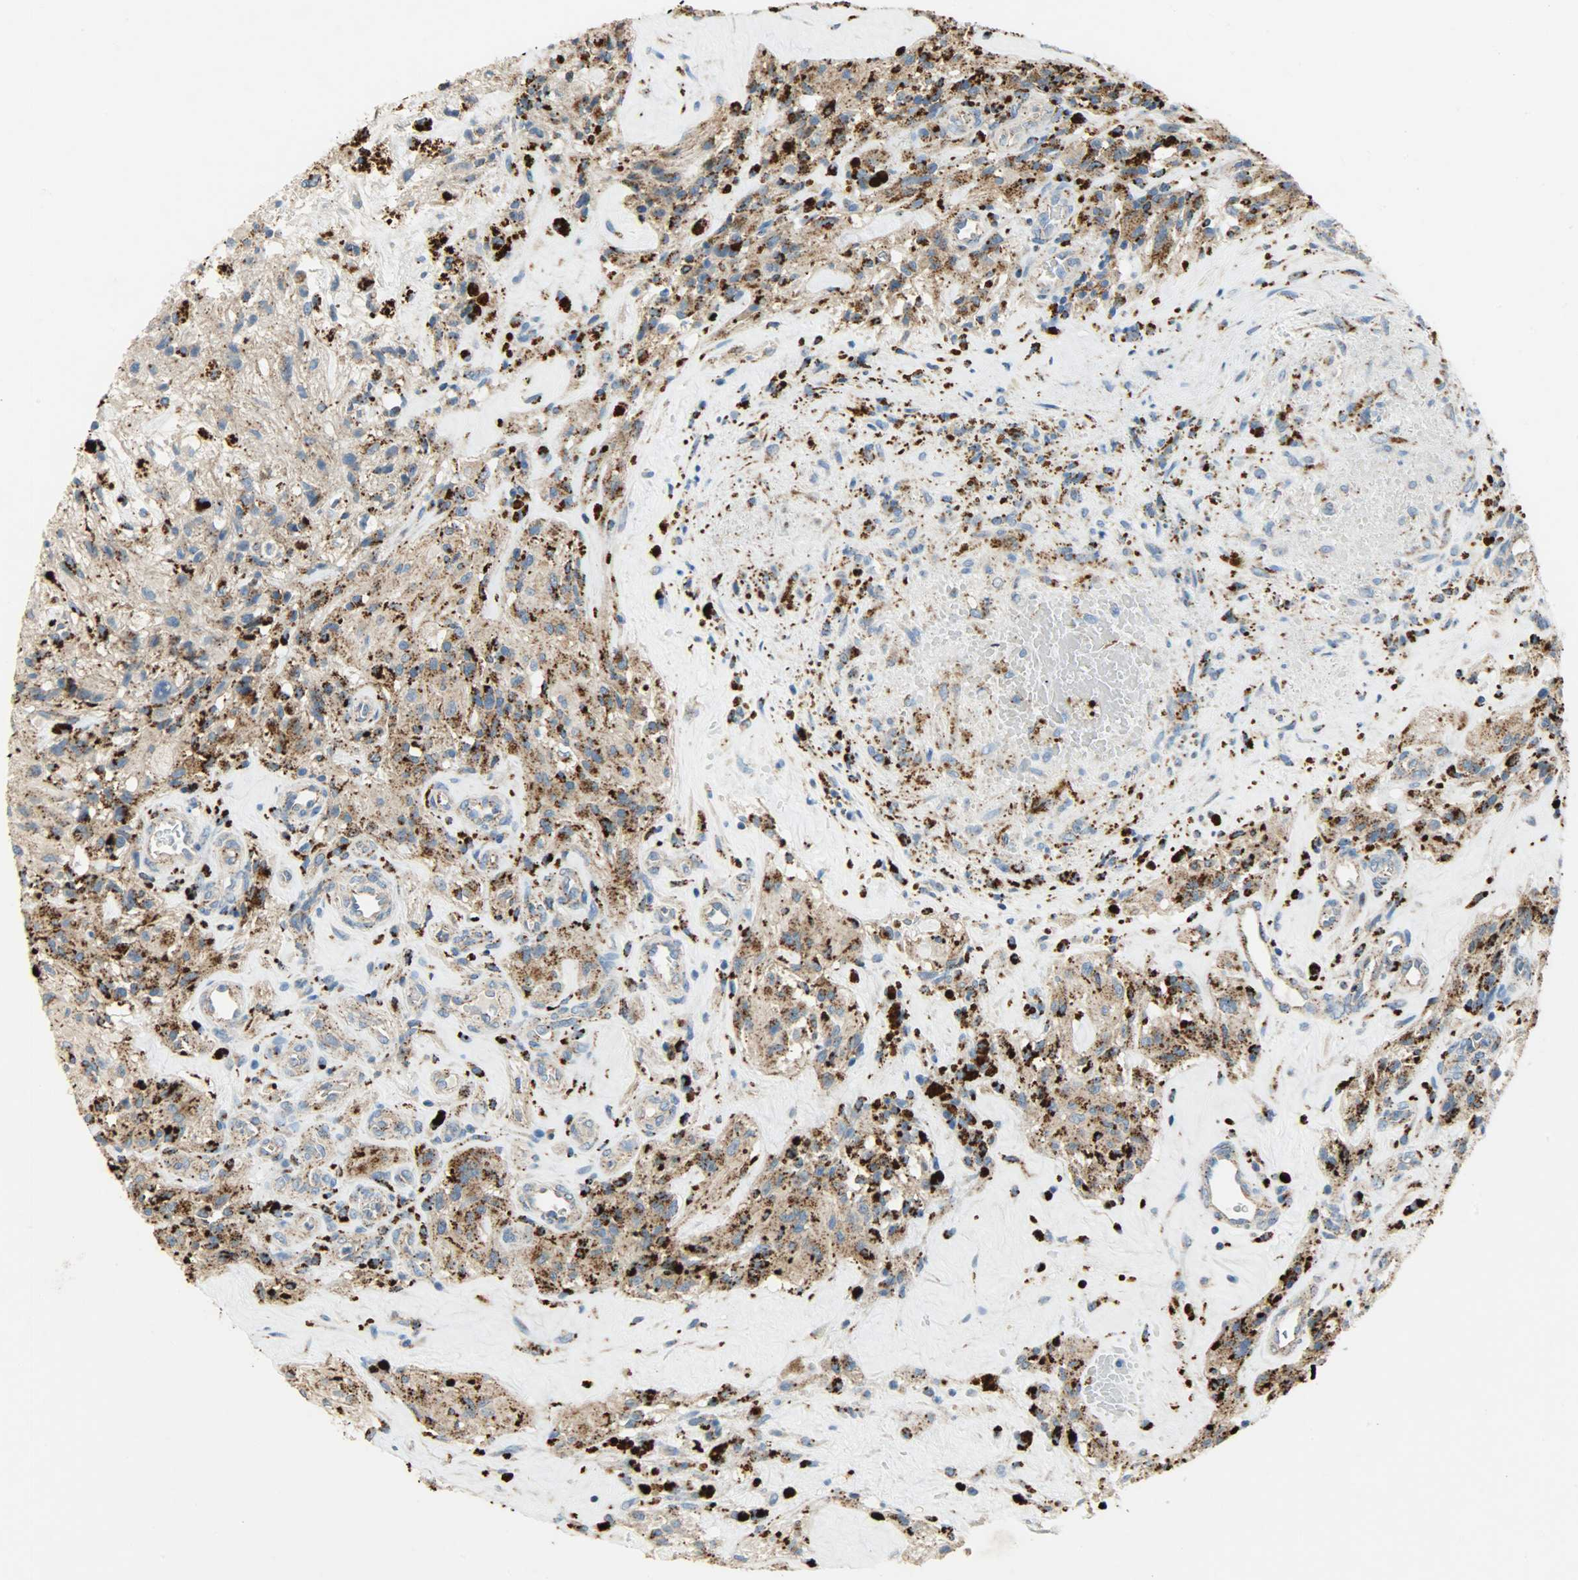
{"staining": {"intensity": "strong", "quantity": ">75%", "location": "cytoplasmic/membranous"}, "tissue": "glioma", "cell_type": "Tumor cells", "image_type": "cancer", "snomed": [{"axis": "morphology", "description": "Normal tissue, NOS"}, {"axis": "morphology", "description": "Glioma, malignant, High grade"}, {"axis": "topography", "description": "Cerebral cortex"}], "caption": "Human glioma stained for a protein (brown) demonstrates strong cytoplasmic/membranous positive positivity in about >75% of tumor cells.", "gene": "ASAH1", "patient": {"sex": "male", "age": 56}}